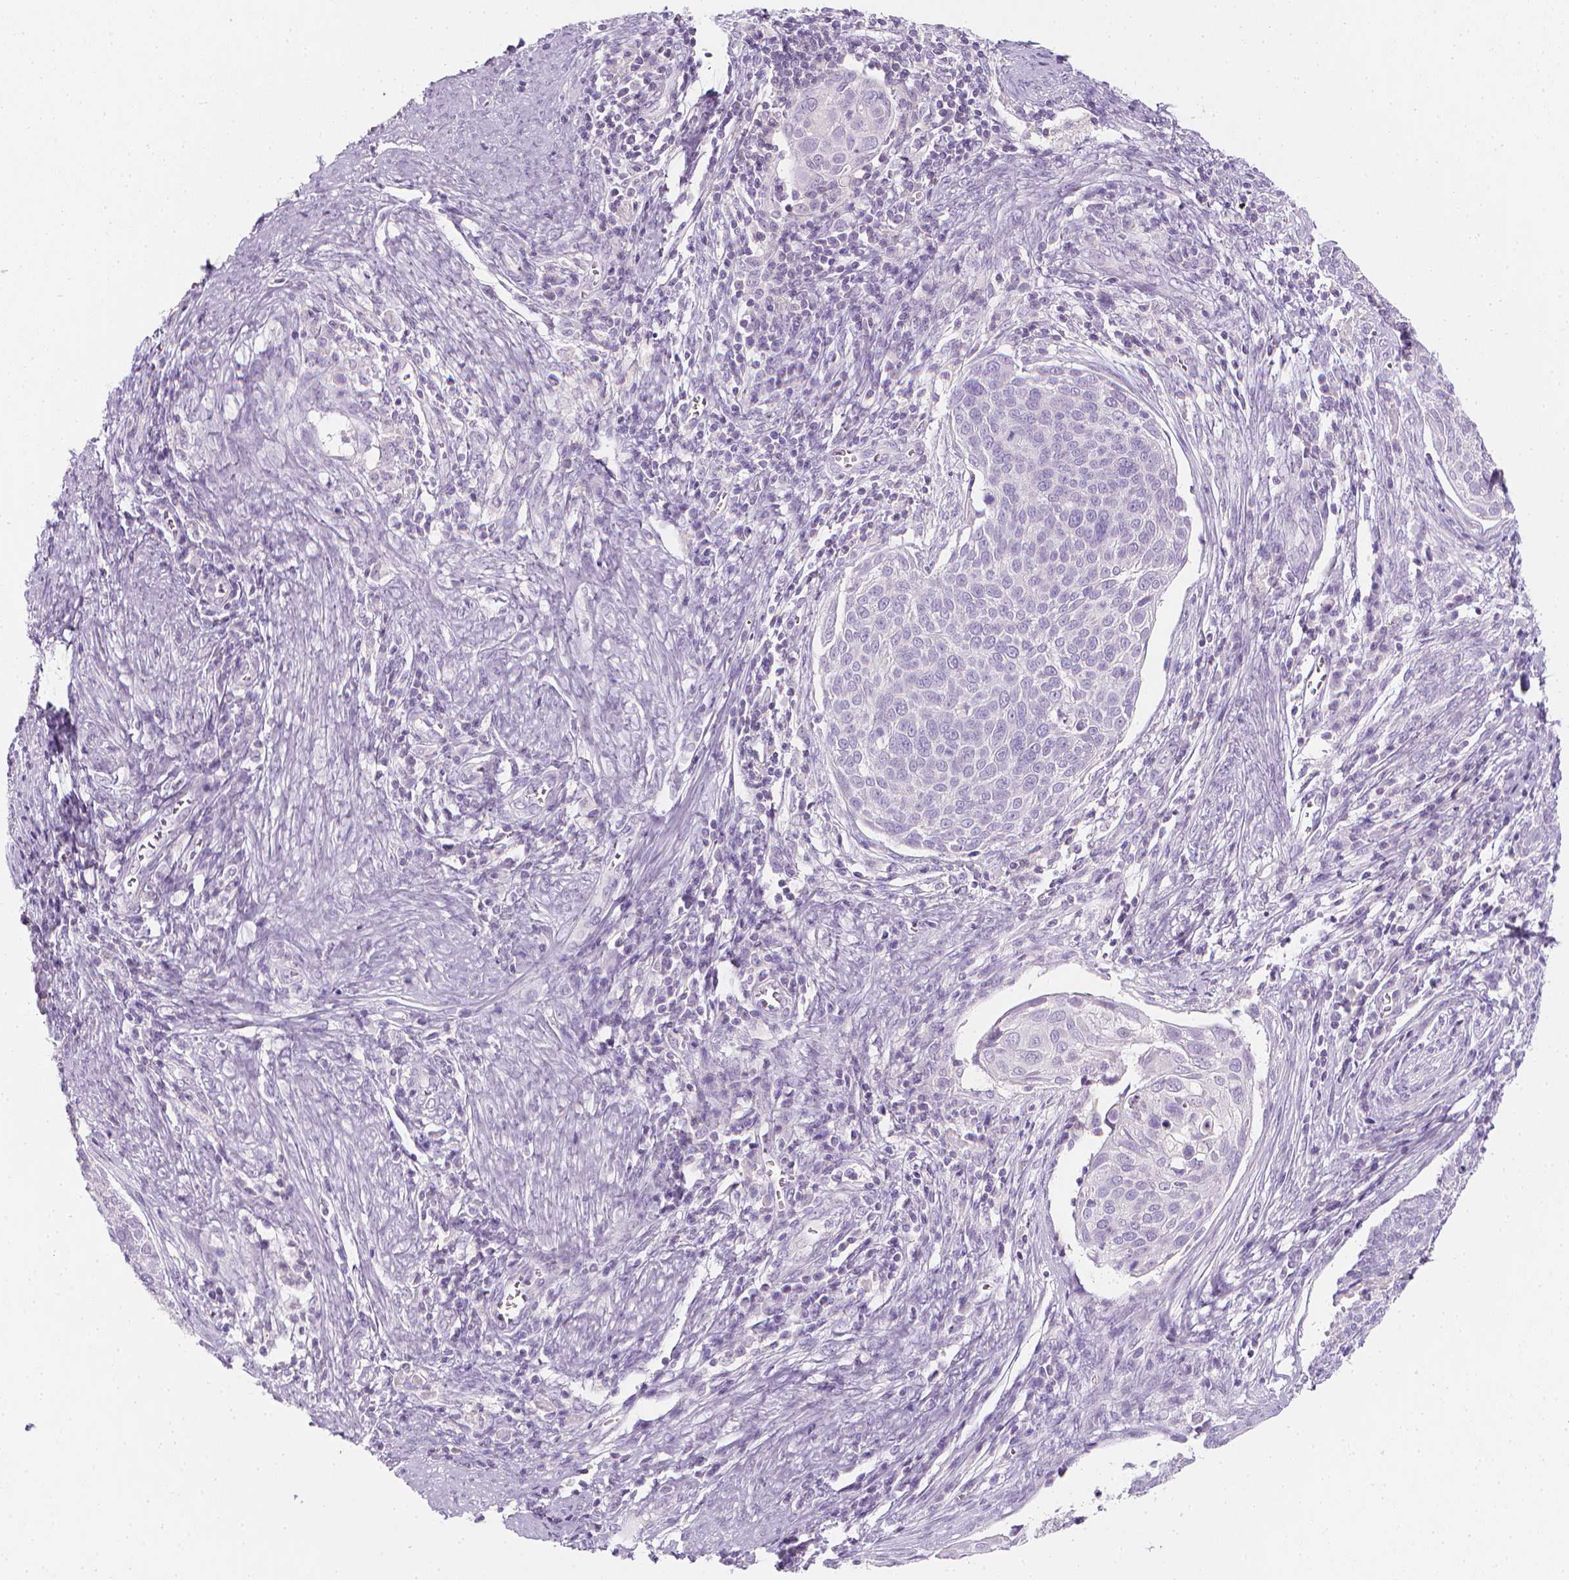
{"staining": {"intensity": "negative", "quantity": "none", "location": "none"}, "tissue": "cervical cancer", "cell_type": "Tumor cells", "image_type": "cancer", "snomed": [{"axis": "morphology", "description": "Squamous cell carcinoma, NOS"}, {"axis": "topography", "description": "Cervix"}], "caption": "This histopathology image is of squamous cell carcinoma (cervical) stained with immunohistochemistry to label a protein in brown with the nuclei are counter-stained blue. There is no positivity in tumor cells.", "gene": "DCAF8L1", "patient": {"sex": "female", "age": 39}}